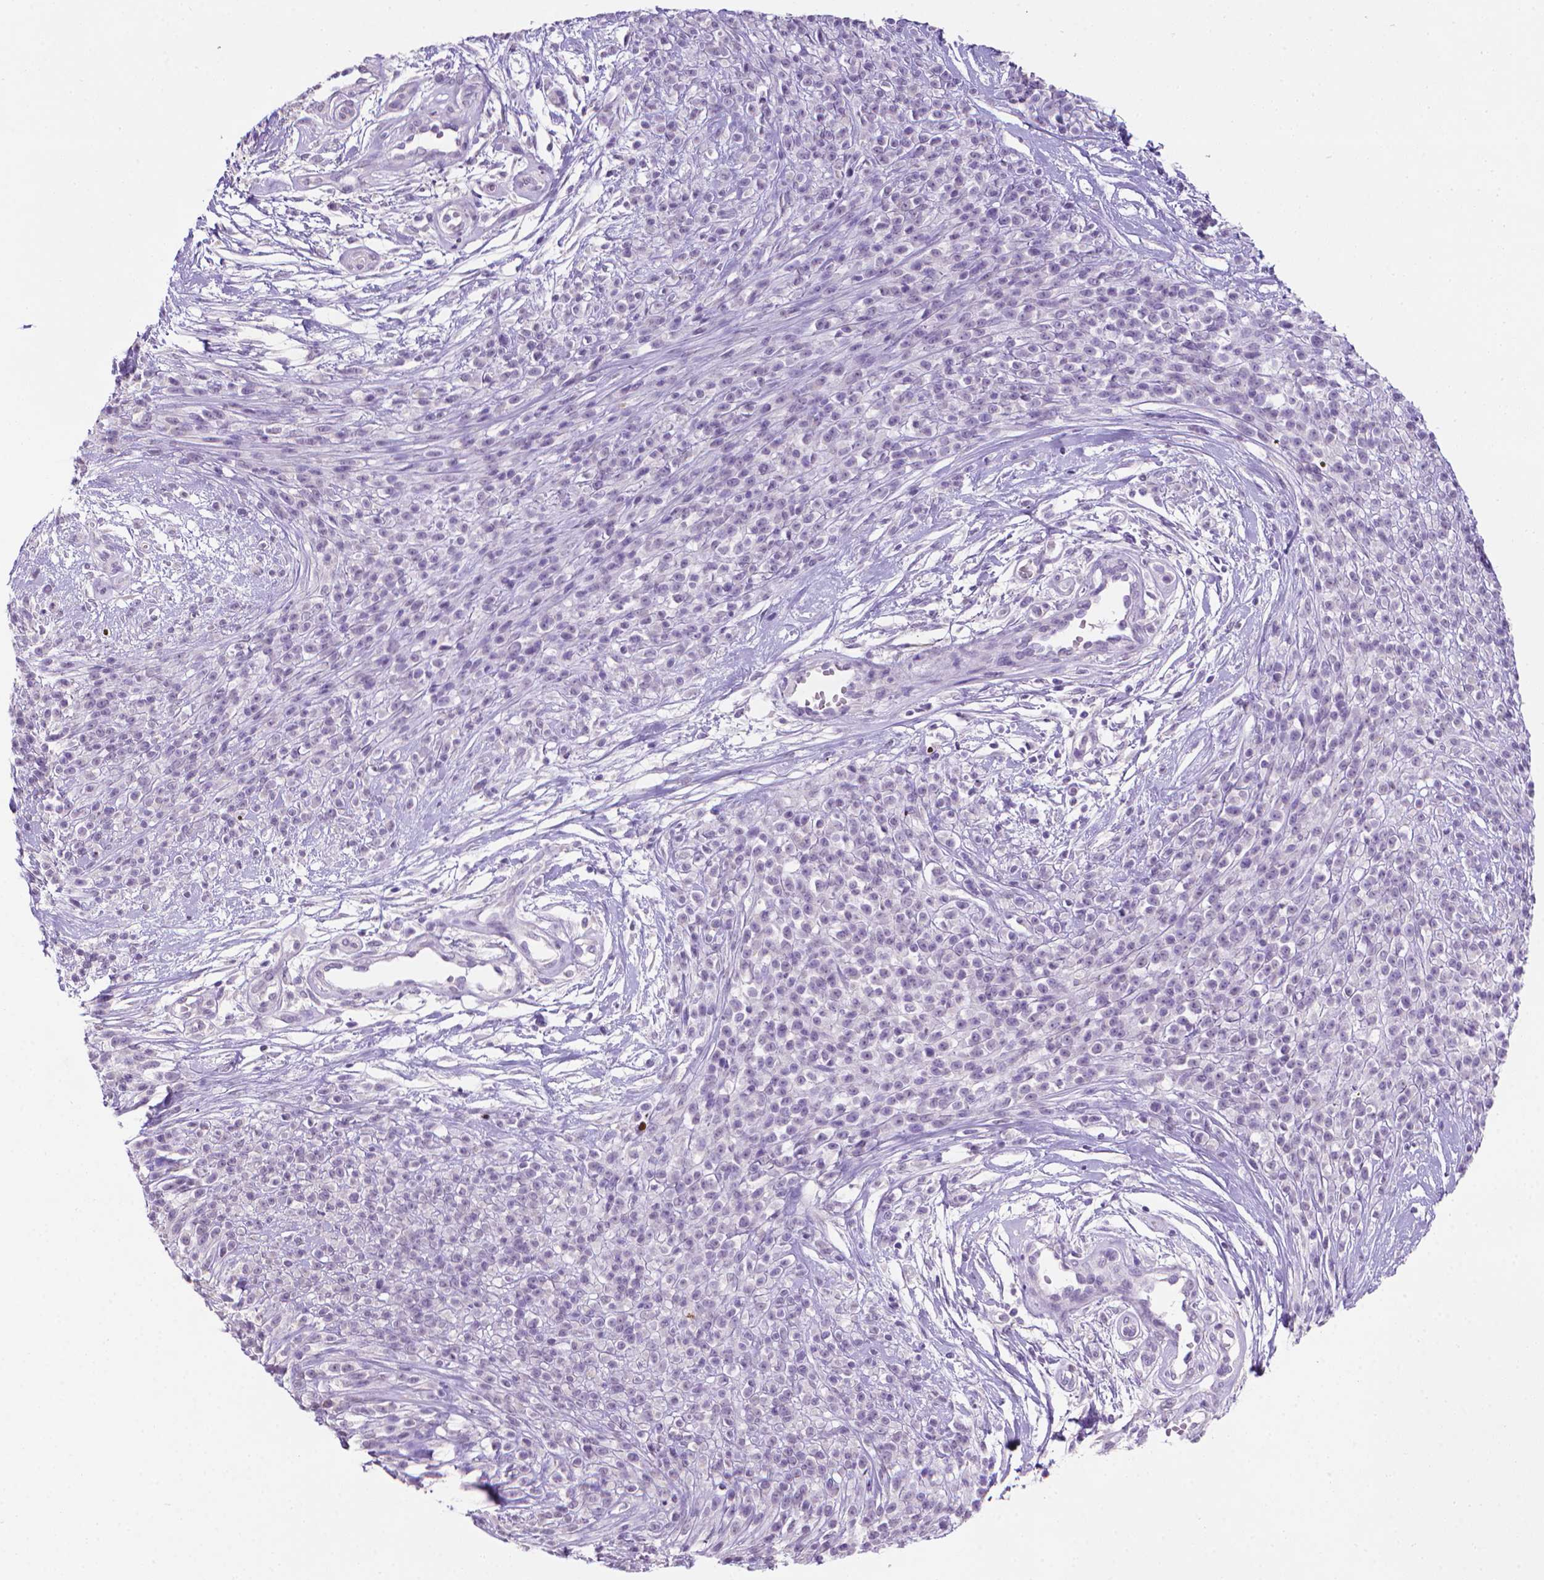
{"staining": {"intensity": "negative", "quantity": "none", "location": "none"}, "tissue": "melanoma", "cell_type": "Tumor cells", "image_type": "cancer", "snomed": [{"axis": "morphology", "description": "Malignant melanoma, NOS"}, {"axis": "topography", "description": "Skin"}, {"axis": "topography", "description": "Skin of trunk"}], "caption": "A photomicrograph of malignant melanoma stained for a protein shows no brown staining in tumor cells.", "gene": "MUC1", "patient": {"sex": "male", "age": 74}}